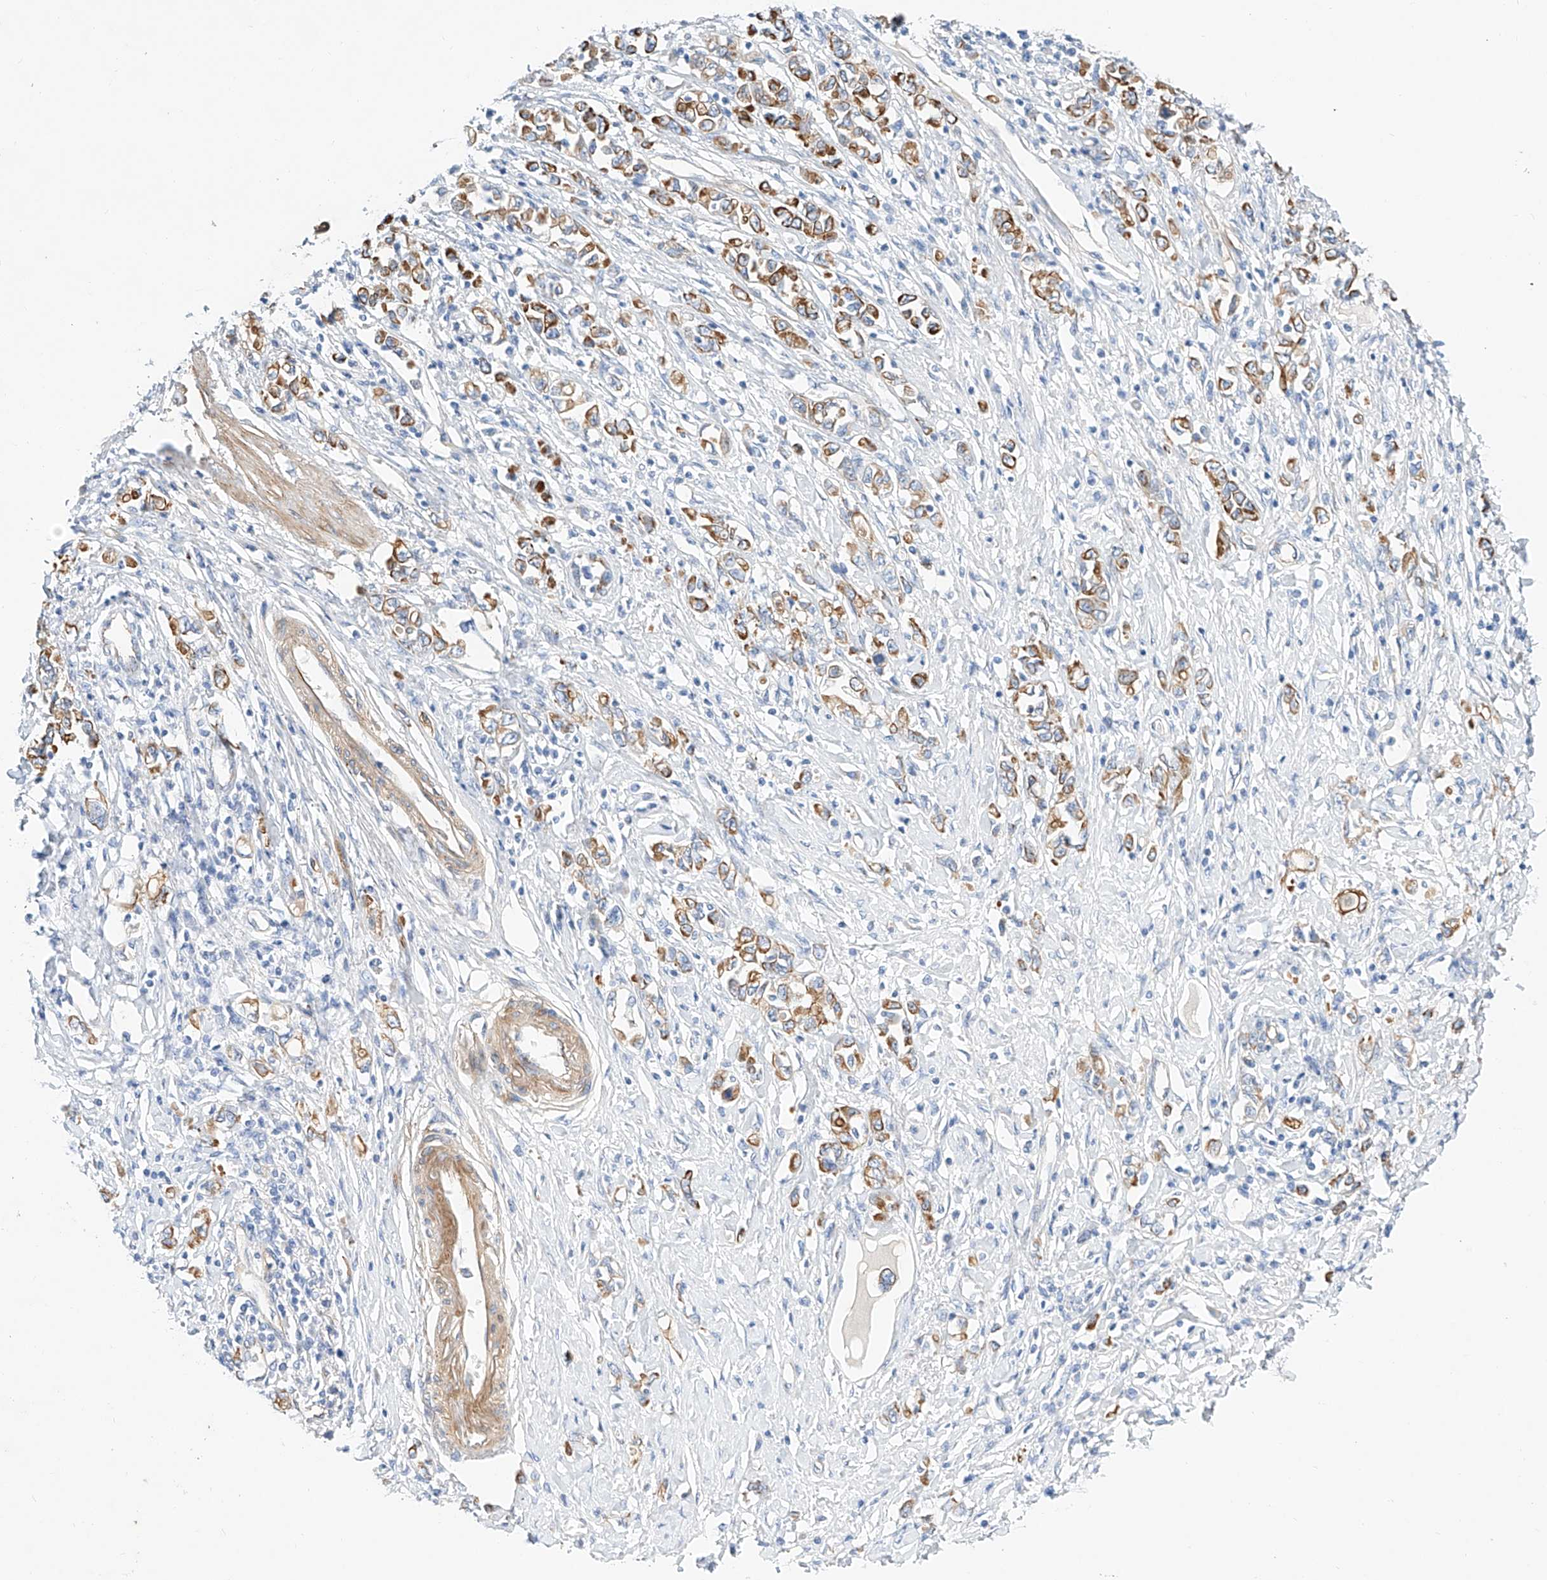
{"staining": {"intensity": "moderate", "quantity": ">75%", "location": "cytoplasmic/membranous"}, "tissue": "stomach cancer", "cell_type": "Tumor cells", "image_type": "cancer", "snomed": [{"axis": "morphology", "description": "Adenocarcinoma, NOS"}, {"axis": "topography", "description": "Stomach"}], "caption": "The histopathology image demonstrates staining of stomach adenocarcinoma, revealing moderate cytoplasmic/membranous protein expression (brown color) within tumor cells. The staining was performed using DAB (3,3'-diaminobenzidine) to visualize the protein expression in brown, while the nuclei were stained in blue with hematoxylin (Magnification: 20x).", "gene": "SBSPON", "patient": {"sex": "female", "age": 76}}